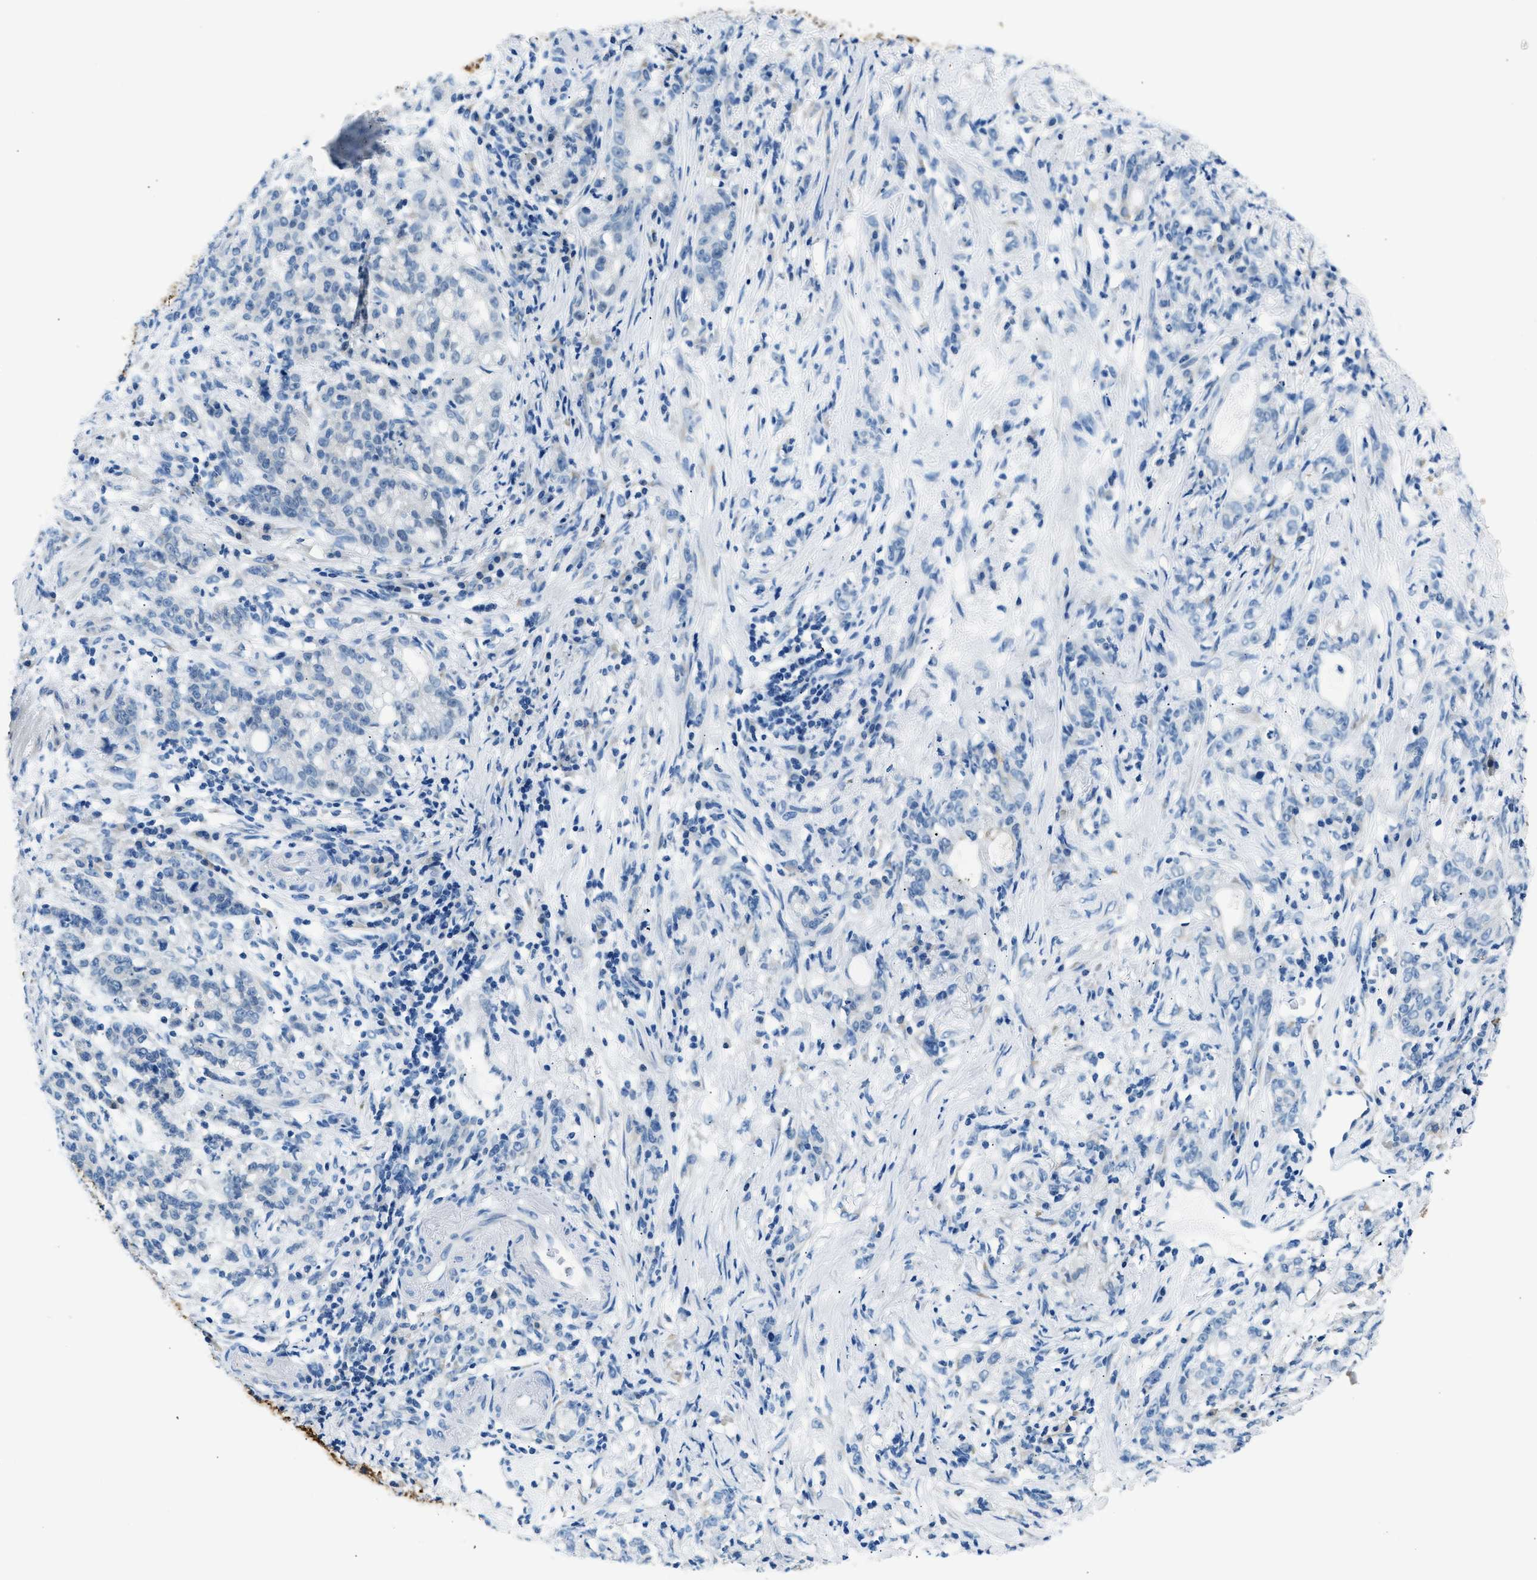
{"staining": {"intensity": "negative", "quantity": "none", "location": "none"}, "tissue": "stomach cancer", "cell_type": "Tumor cells", "image_type": "cancer", "snomed": [{"axis": "morphology", "description": "Adenocarcinoma, NOS"}, {"axis": "topography", "description": "Stomach, lower"}], "caption": "There is no significant expression in tumor cells of stomach adenocarcinoma.", "gene": "CLDN18", "patient": {"sex": "male", "age": 88}}